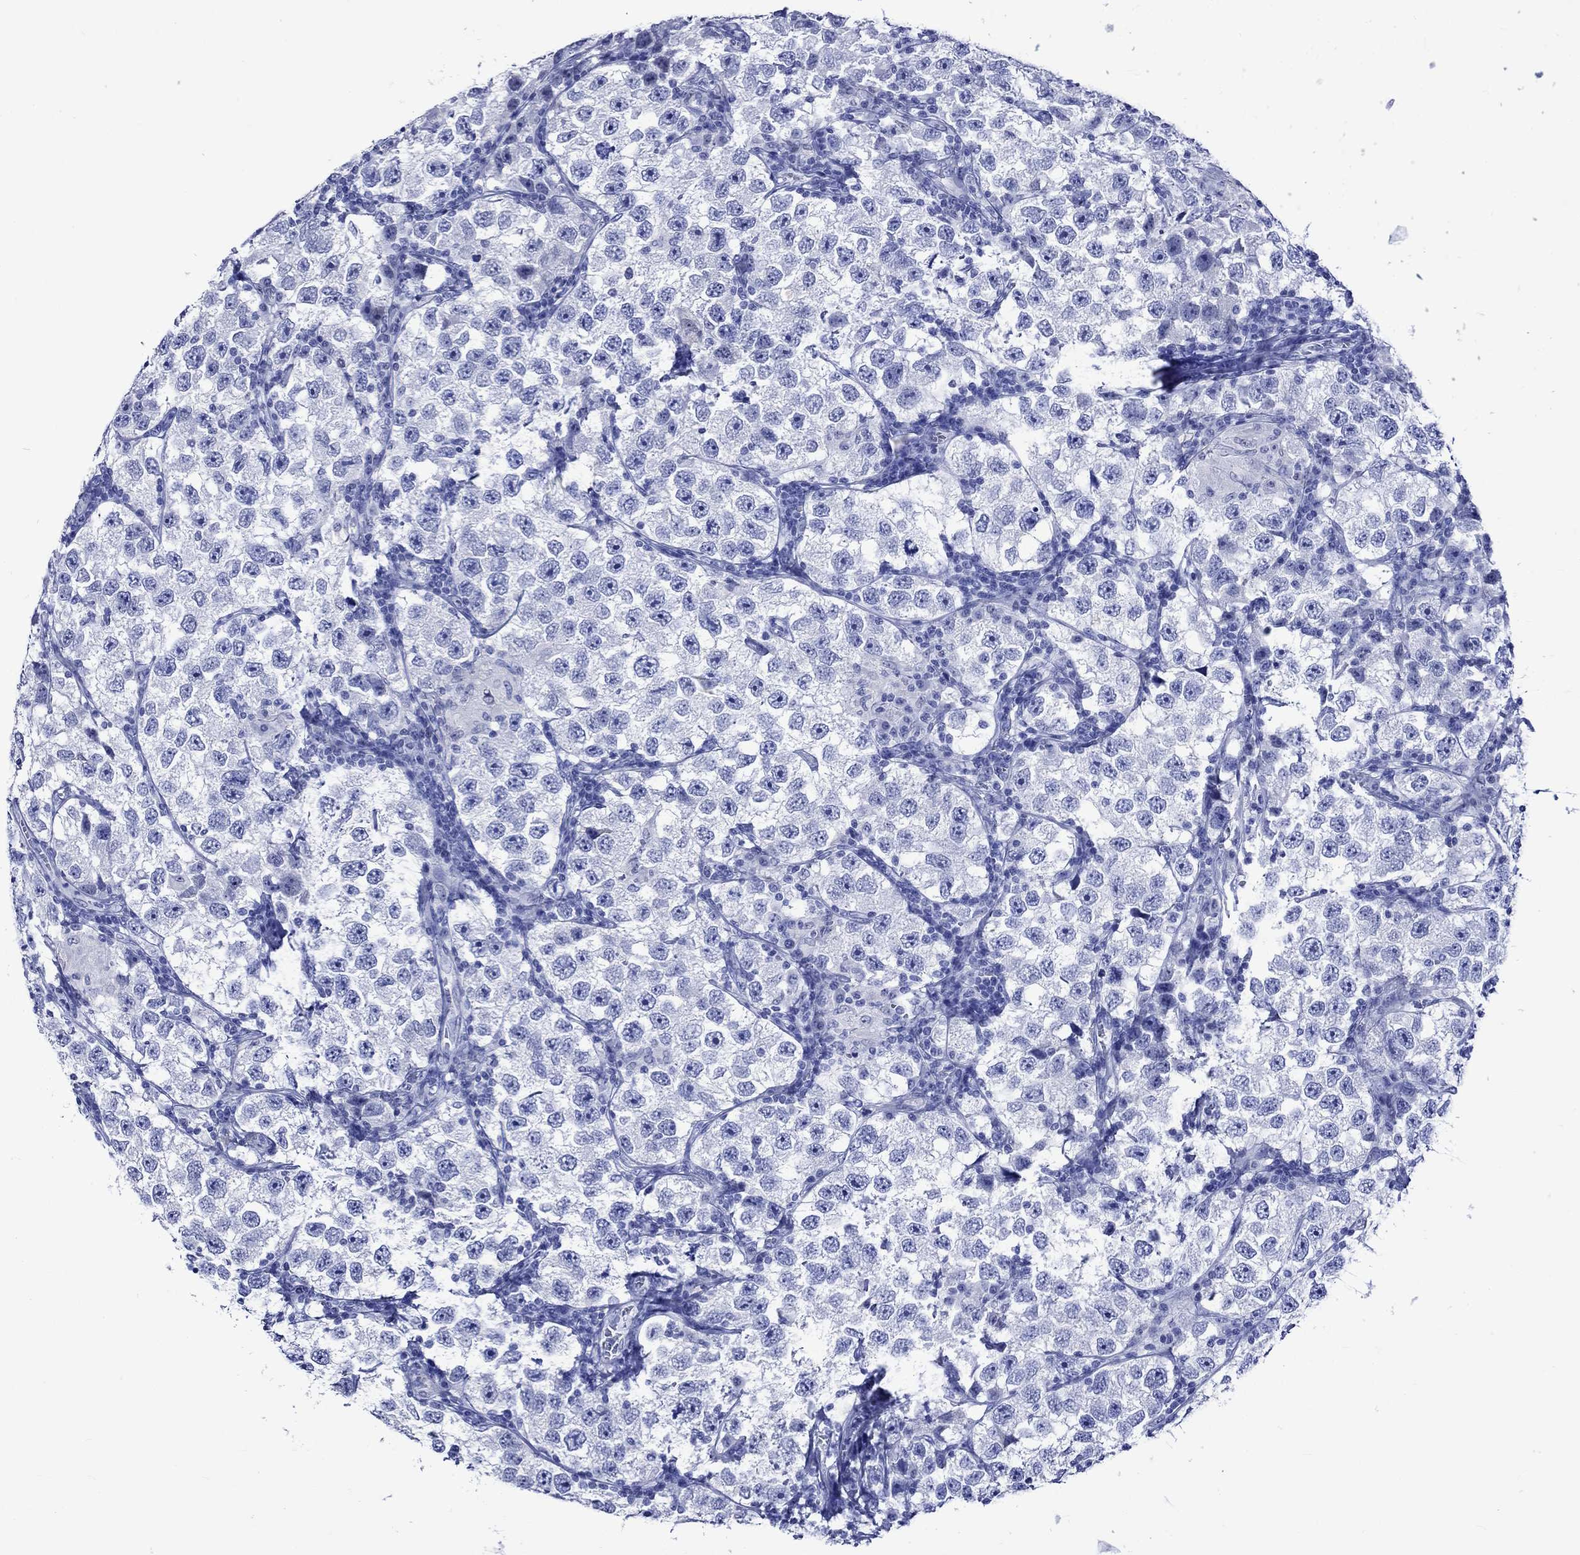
{"staining": {"intensity": "negative", "quantity": "none", "location": "none"}, "tissue": "testis cancer", "cell_type": "Tumor cells", "image_type": "cancer", "snomed": [{"axis": "morphology", "description": "Seminoma, NOS"}, {"axis": "topography", "description": "Testis"}], "caption": "Tumor cells are negative for brown protein staining in testis cancer (seminoma). (Brightfield microscopy of DAB IHC at high magnification).", "gene": "CRYAB", "patient": {"sex": "male", "age": 26}}